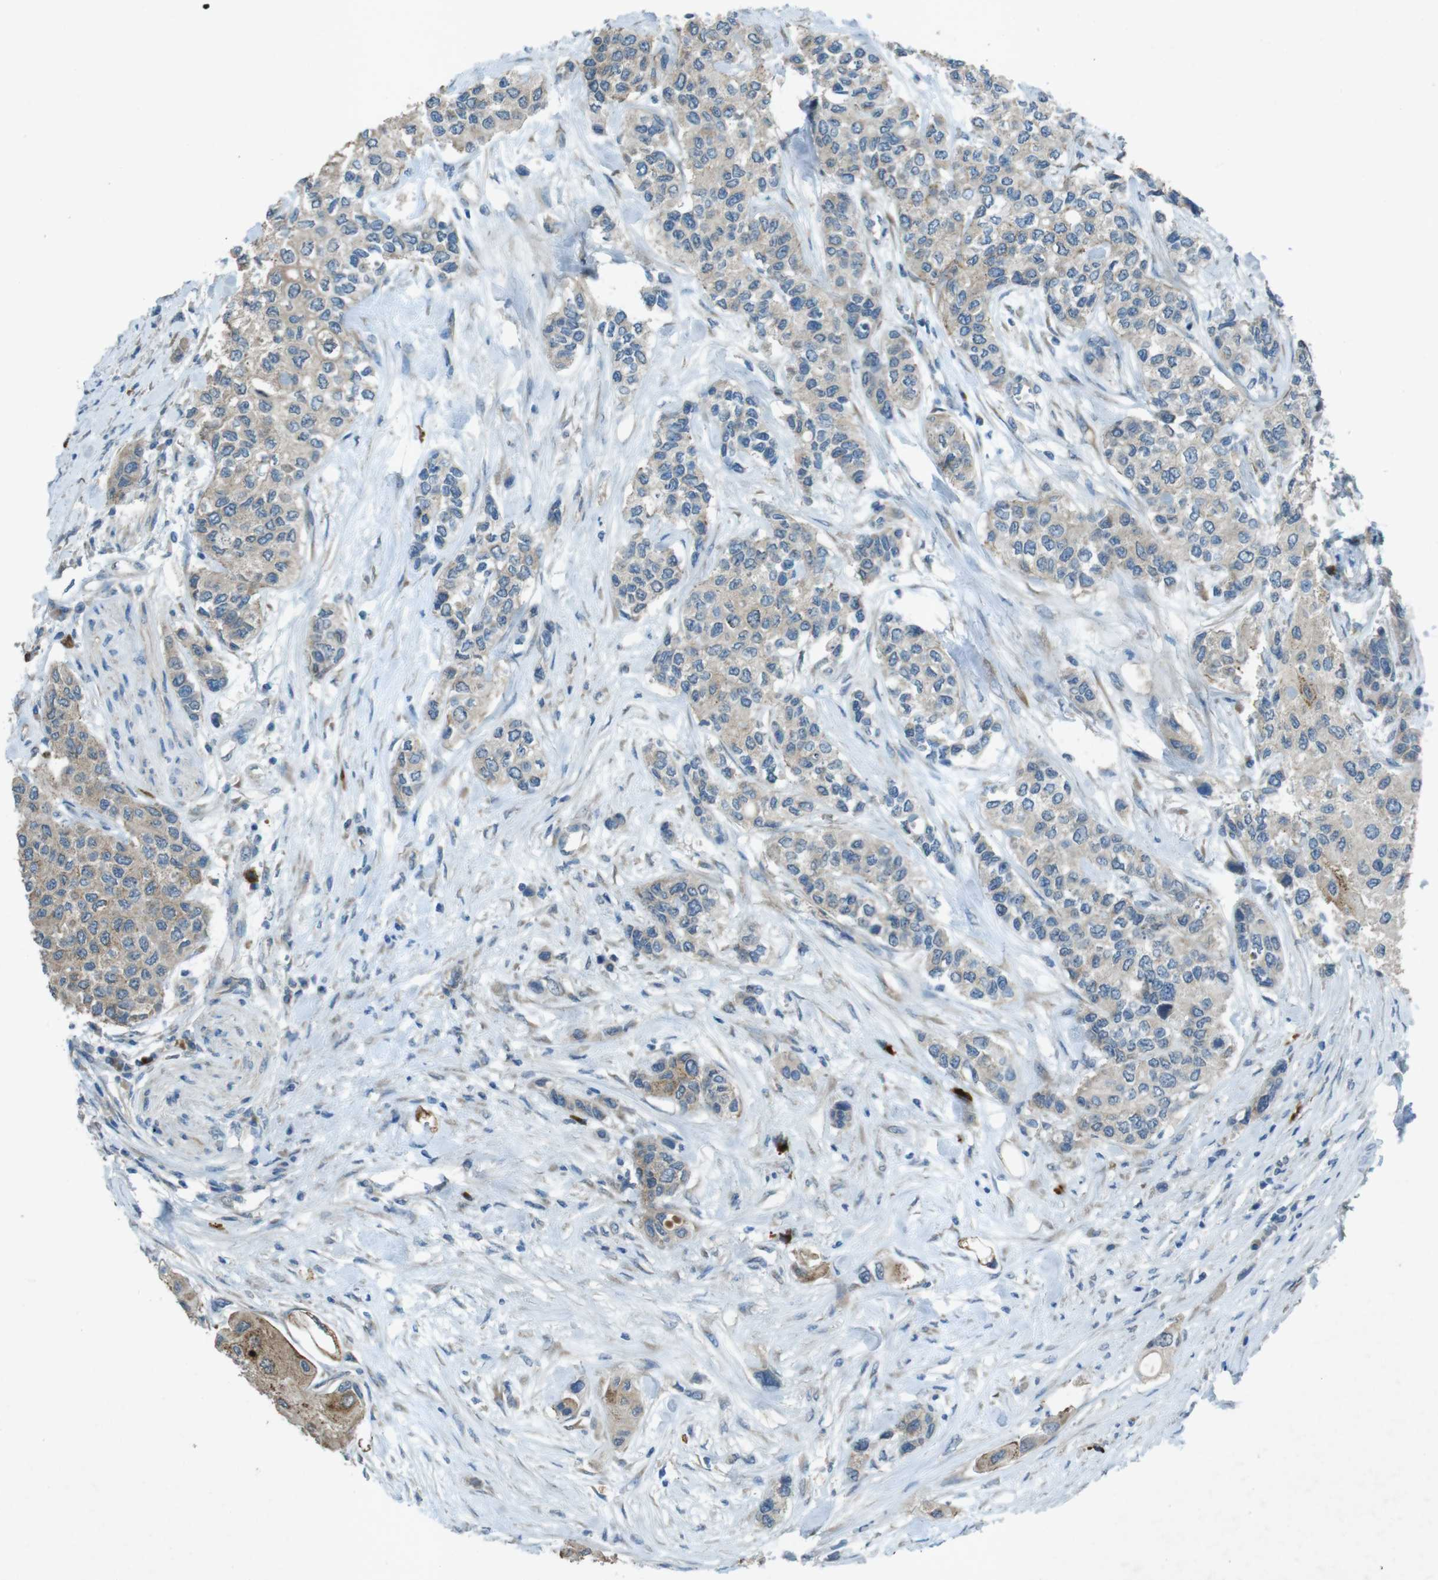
{"staining": {"intensity": "weak", "quantity": "<25%", "location": "cytoplasmic/membranous"}, "tissue": "urothelial cancer", "cell_type": "Tumor cells", "image_type": "cancer", "snomed": [{"axis": "morphology", "description": "Urothelial carcinoma, High grade"}, {"axis": "topography", "description": "Urinary bladder"}], "caption": "Urothelial cancer was stained to show a protein in brown. There is no significant positivity in tumor cells.", "gene": "TMEM41B", "patient": {"sex": "female", "age": 56}}